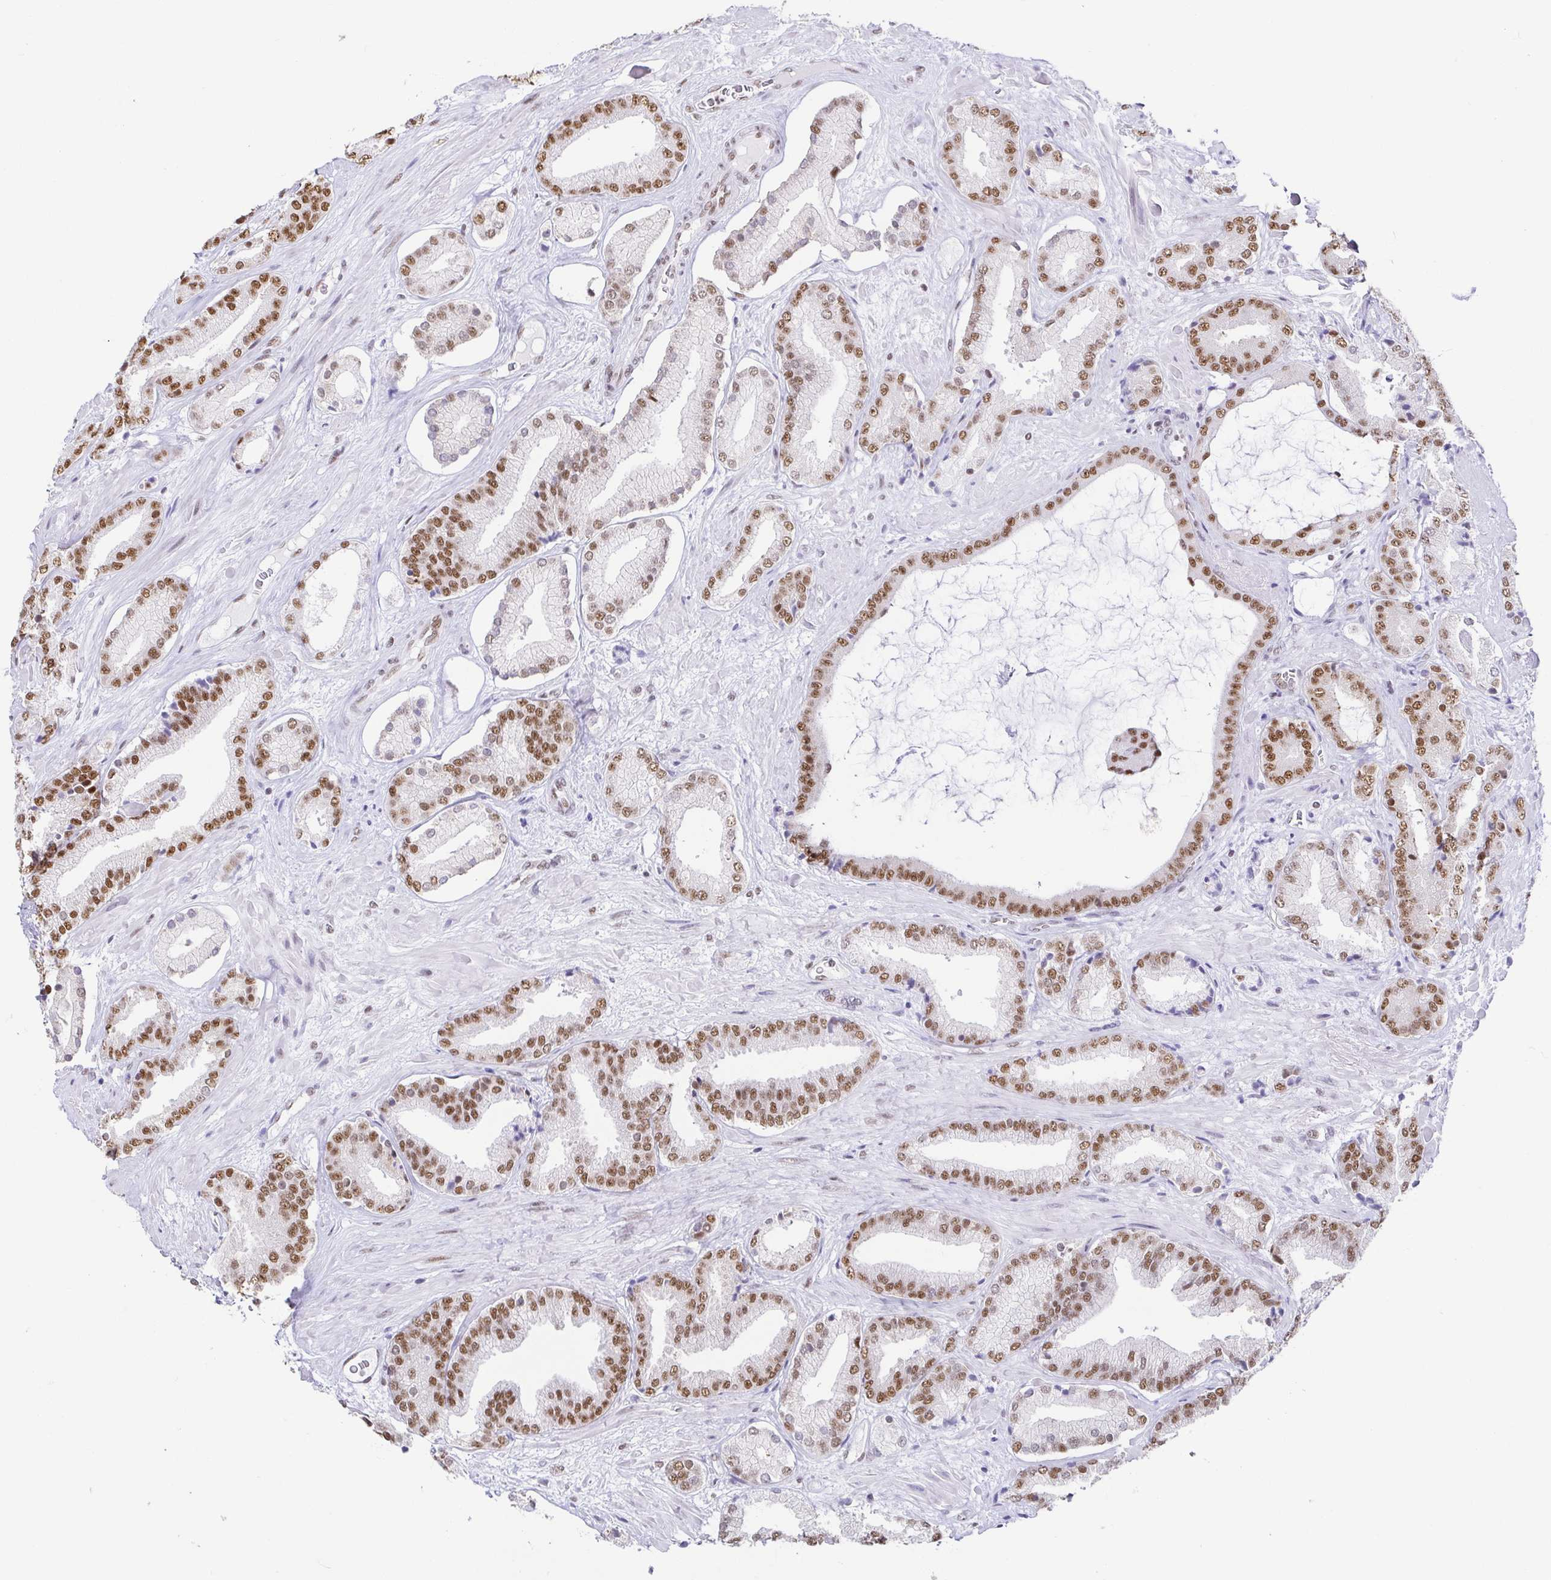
{"staining": {"intensity": "moderate", "quantity": ">75%", "location": "nuclear"}, "tissue": "prostate cancer", "cell_type": "Tumor cells", "image_type": "cancer", "snomed": [{"axis": "morphology", "description": "Adenocarcinoma, High grade"}, {"axis": "topography", "description": "Prostate"}], "caption": "This micrograph demonstrates adenocarcinoma (high-grade) (prostate) stained with immunohistochemistry (IHC) to label a protein in brown. The nuclear of tumor cells show moderate positivity for the protein. Nuclei are counter-stained blue.", "gene": "EWSR1", "patient": {"sex": "male", "age": 56}}